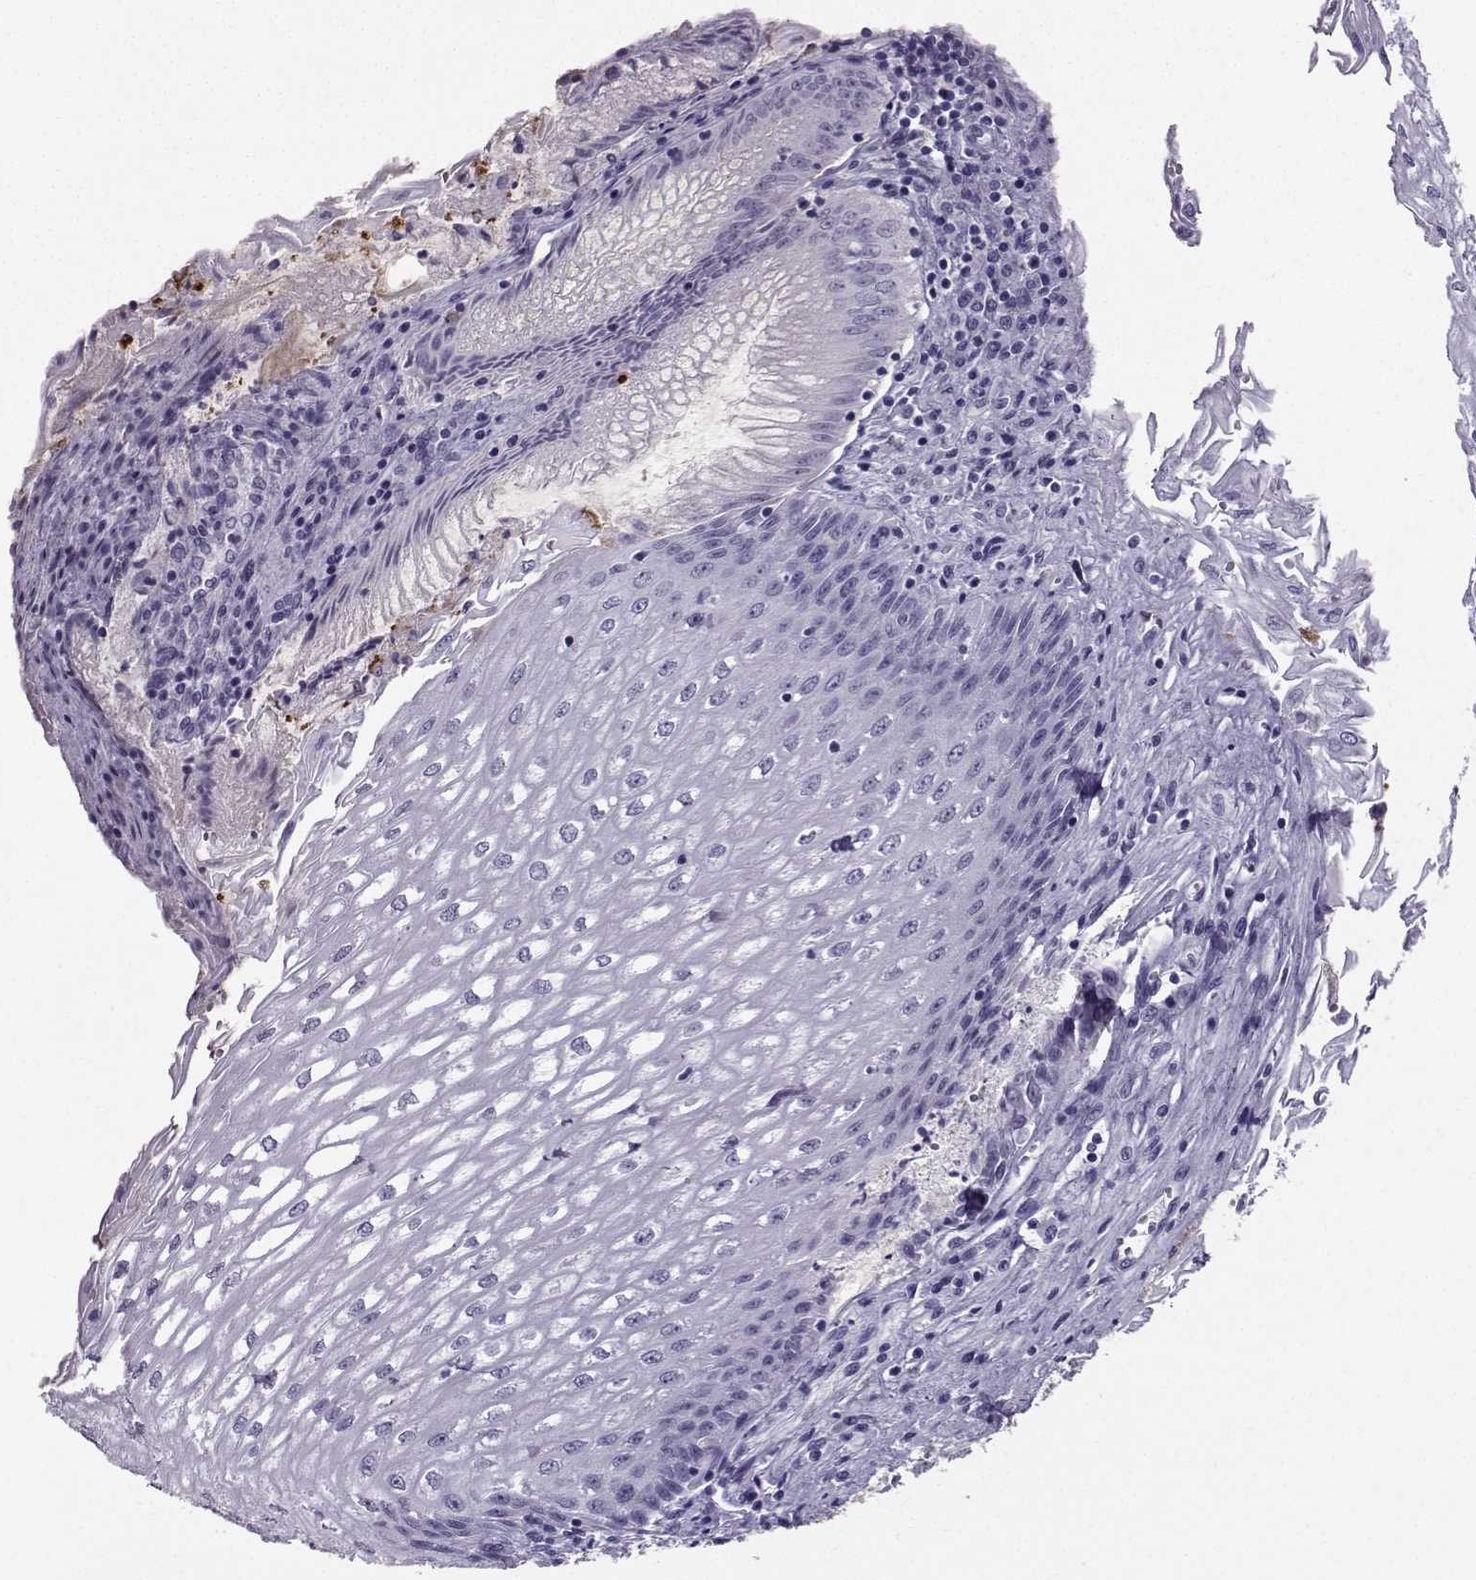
{"staining": {"intensity": "negative", "quantity": "none", "location": "none"}, "tissue": "esophagus", "cell_type": "Squamous epithelial cells", "image_type": "normal", "snomed": [{"axis": "morphology", "description": "Normal tissue, NOS"}, {"axis": "topography", "description": "Esophagus"}], "caption": "Histopathology image shows no protein positivity in squamous epithelial cells of normal esophagus.", "gene": "ZBTB8B", "patient": {"sex": "male", "age": 58}}